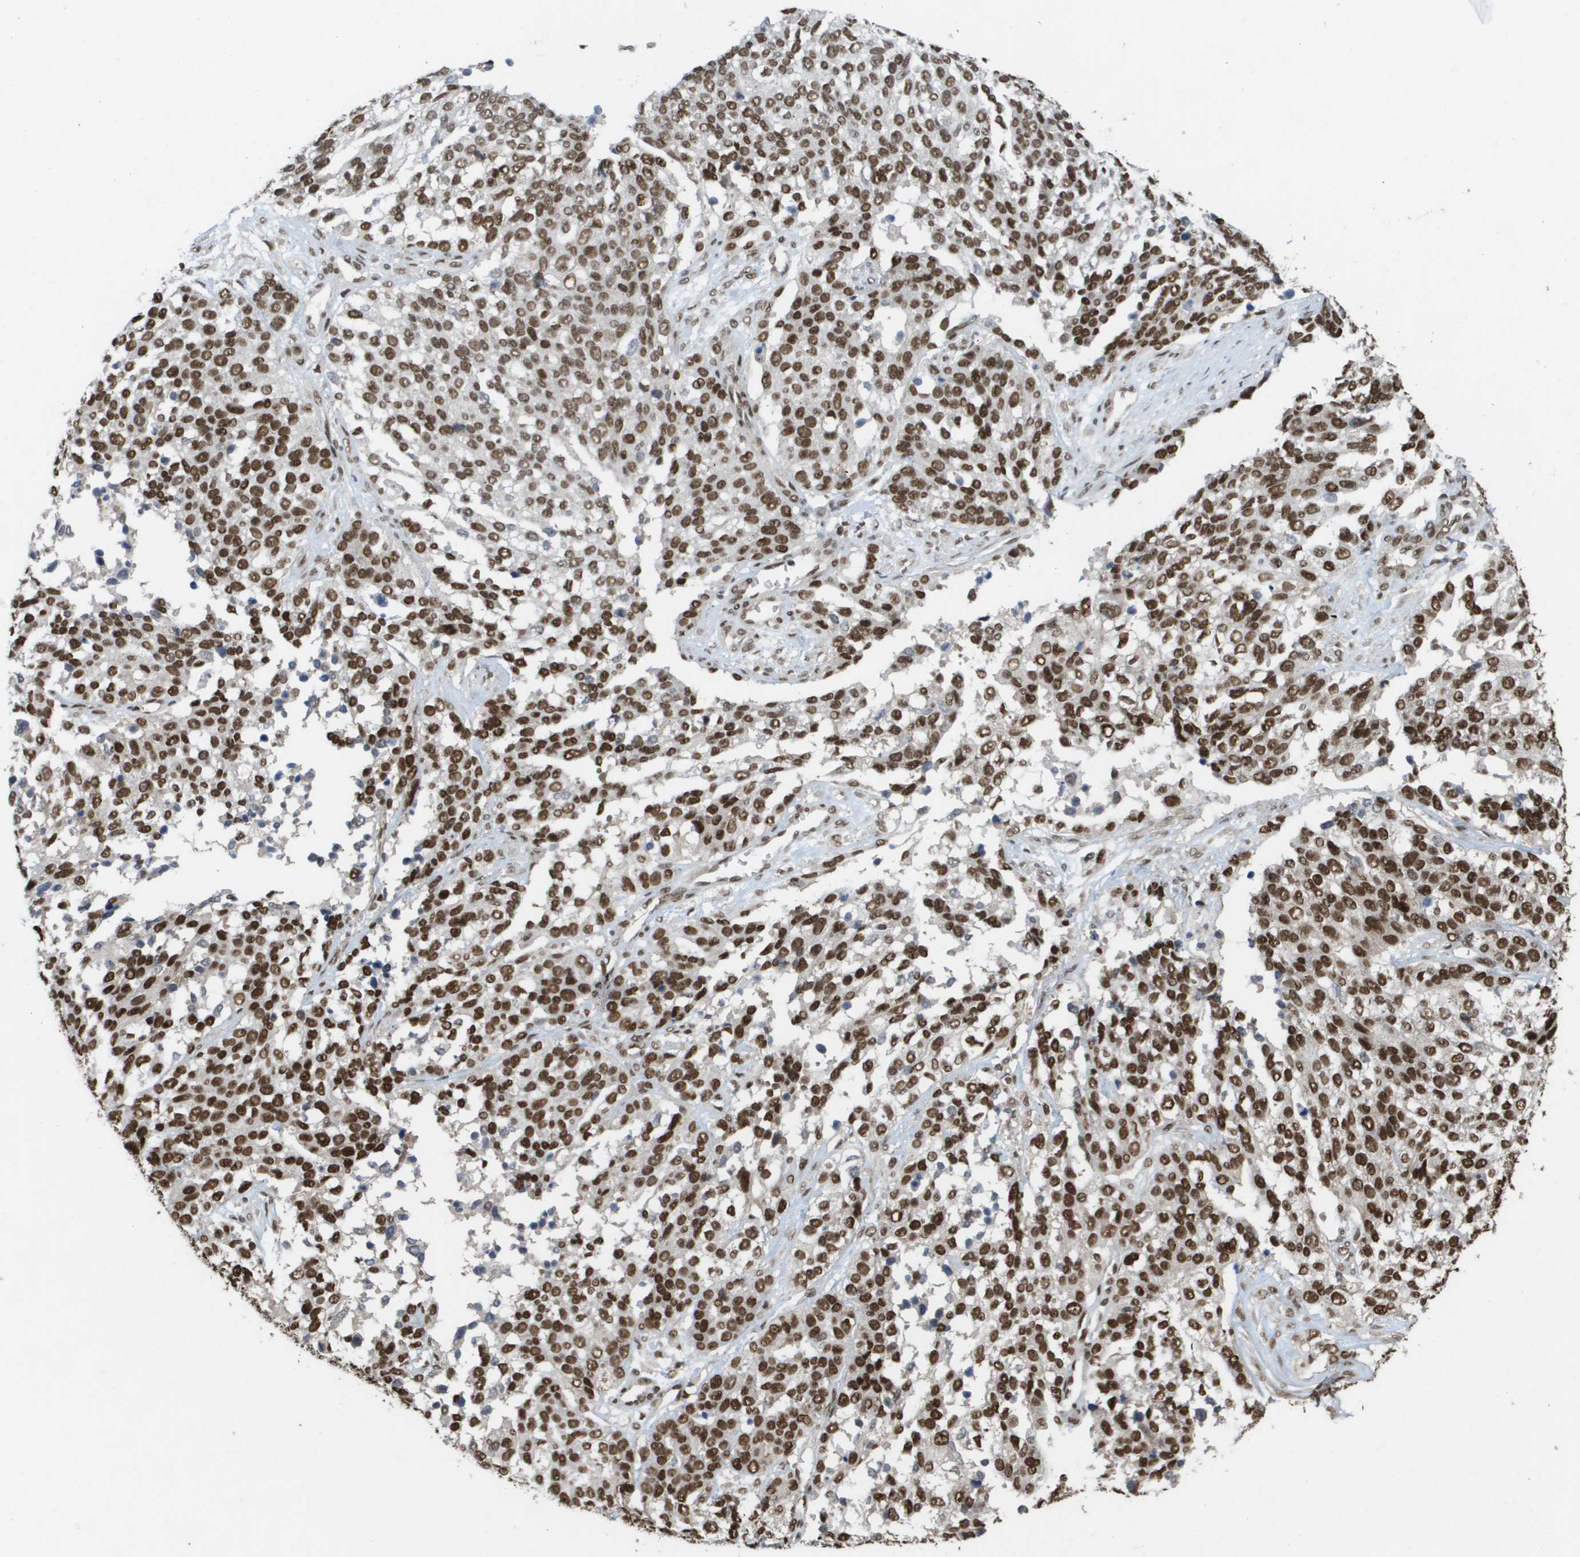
{"staining": {"intensity": "strong", "quantity": ">75%", "location": "nuclear"}, "tissue": "ovarian cancer", "cell_type": "Tumor cells", "image_type": "cancer", "snomed": [{"axis": "morphology", "description": "Cystadenocarcinoma, serous, NOS"}, {"axis": "topography", "description": "Ovary"}], "caption": "Protein staining of ovarian cancer tissue reveals strong nuclear expression in about >75% of tumor cells. (DAB IHC with brightfield microscopy, high magnification).", "gene": "CDT1", "patient": {"sex": "female", "age": 44}}